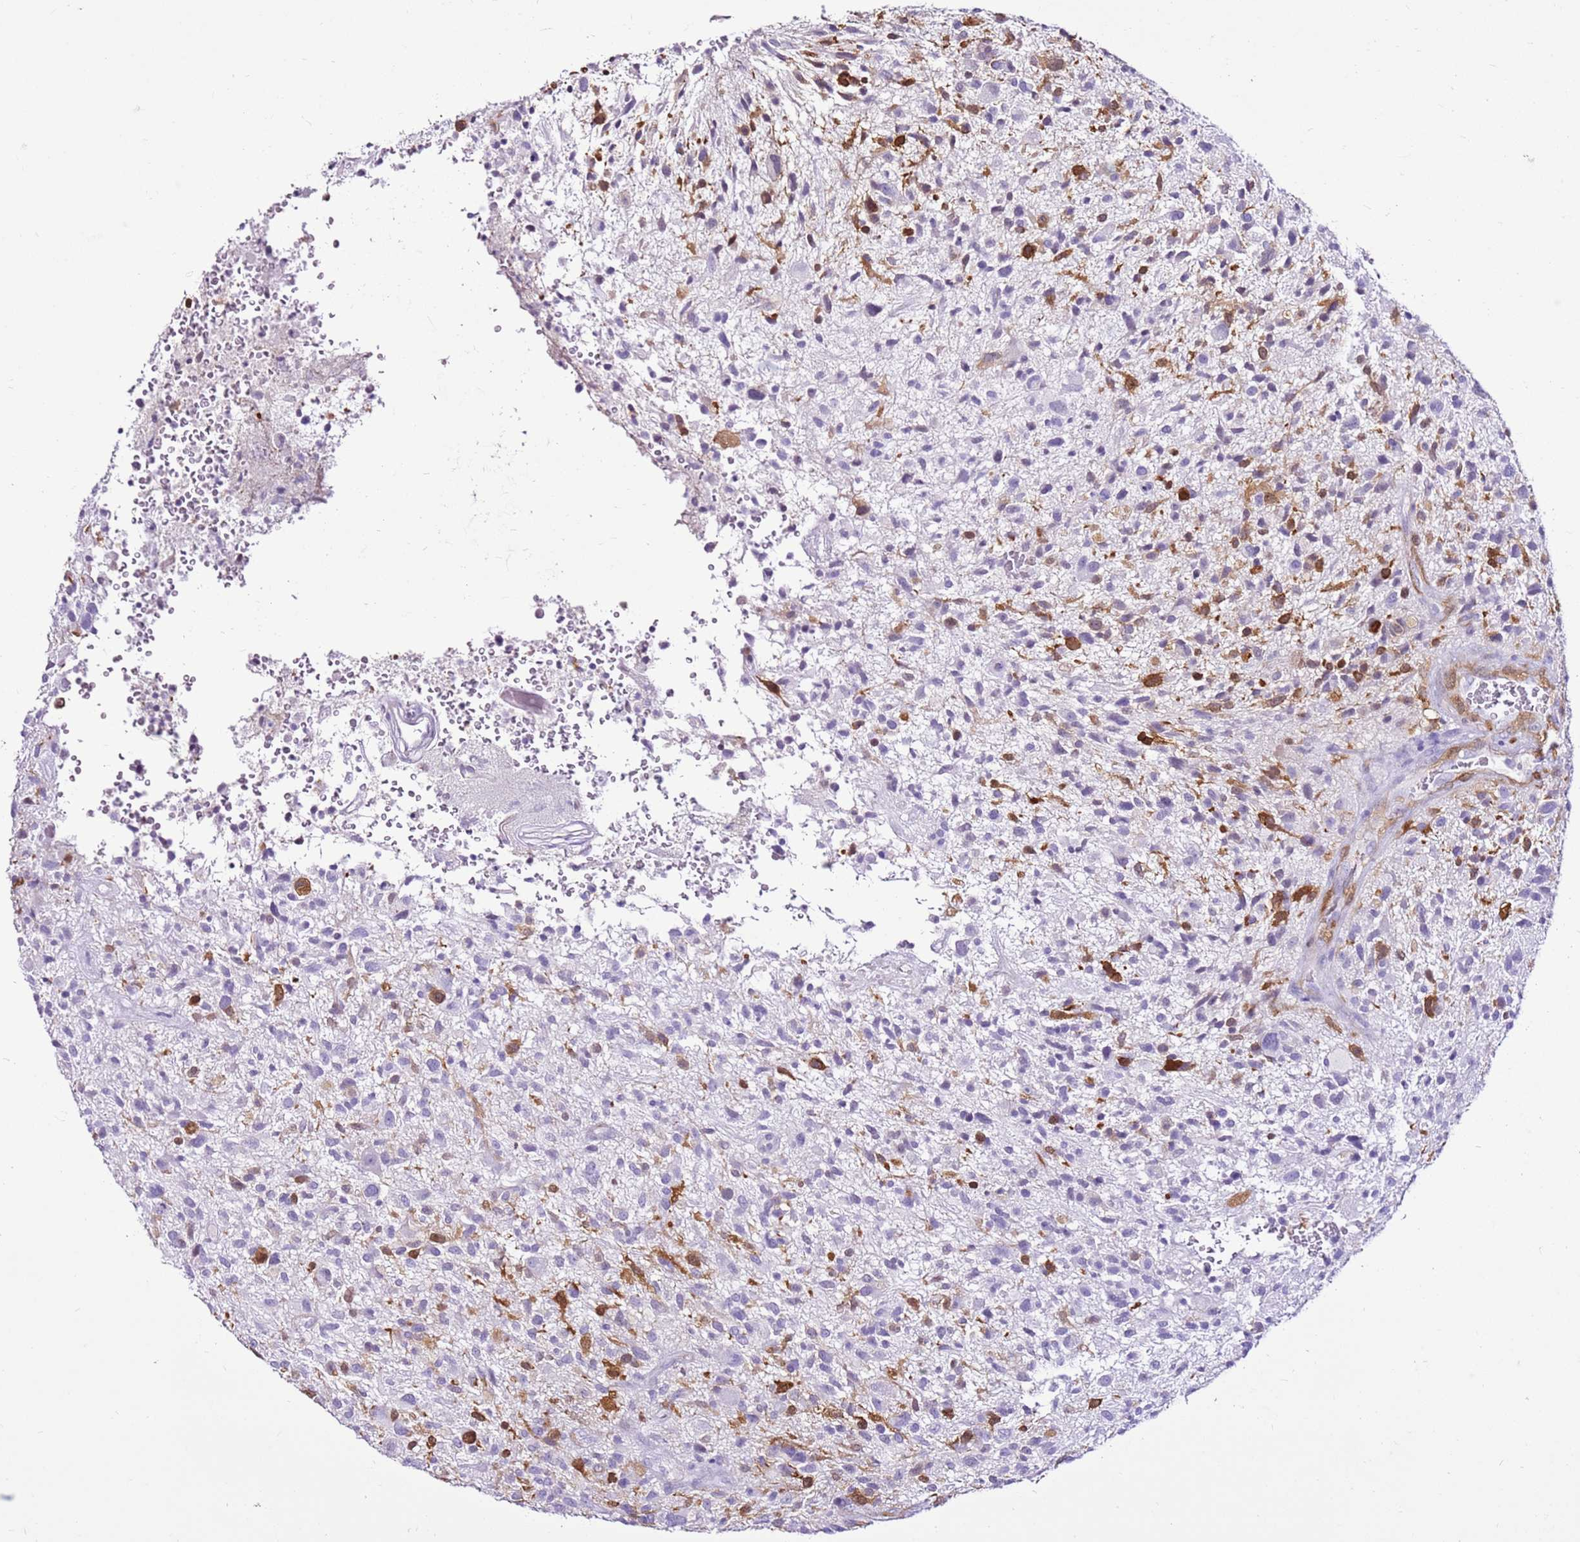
{"staining": {"intensity": "moderate", "quantity": "<25%", "location": "cytoplasmic/membranous,nuclear"}, "tissue": "glioma", "cell_type": "Tumor cells", "image_type": "cancer", "snomed": [{"axis": "morphology", "description": "Glioma, malignant, High grade"}, {"axis": "topography", "description": "Brain"}], "caption": "An IHC photomicrograph of neoplastic tissue is shown. Protein staining in brown labels moderate cytoplasmic/membranous and nuclear positivity in glioma within tumor cells.", "gene": "SPC25", "patient": {"sex": "male", "age": 47}}